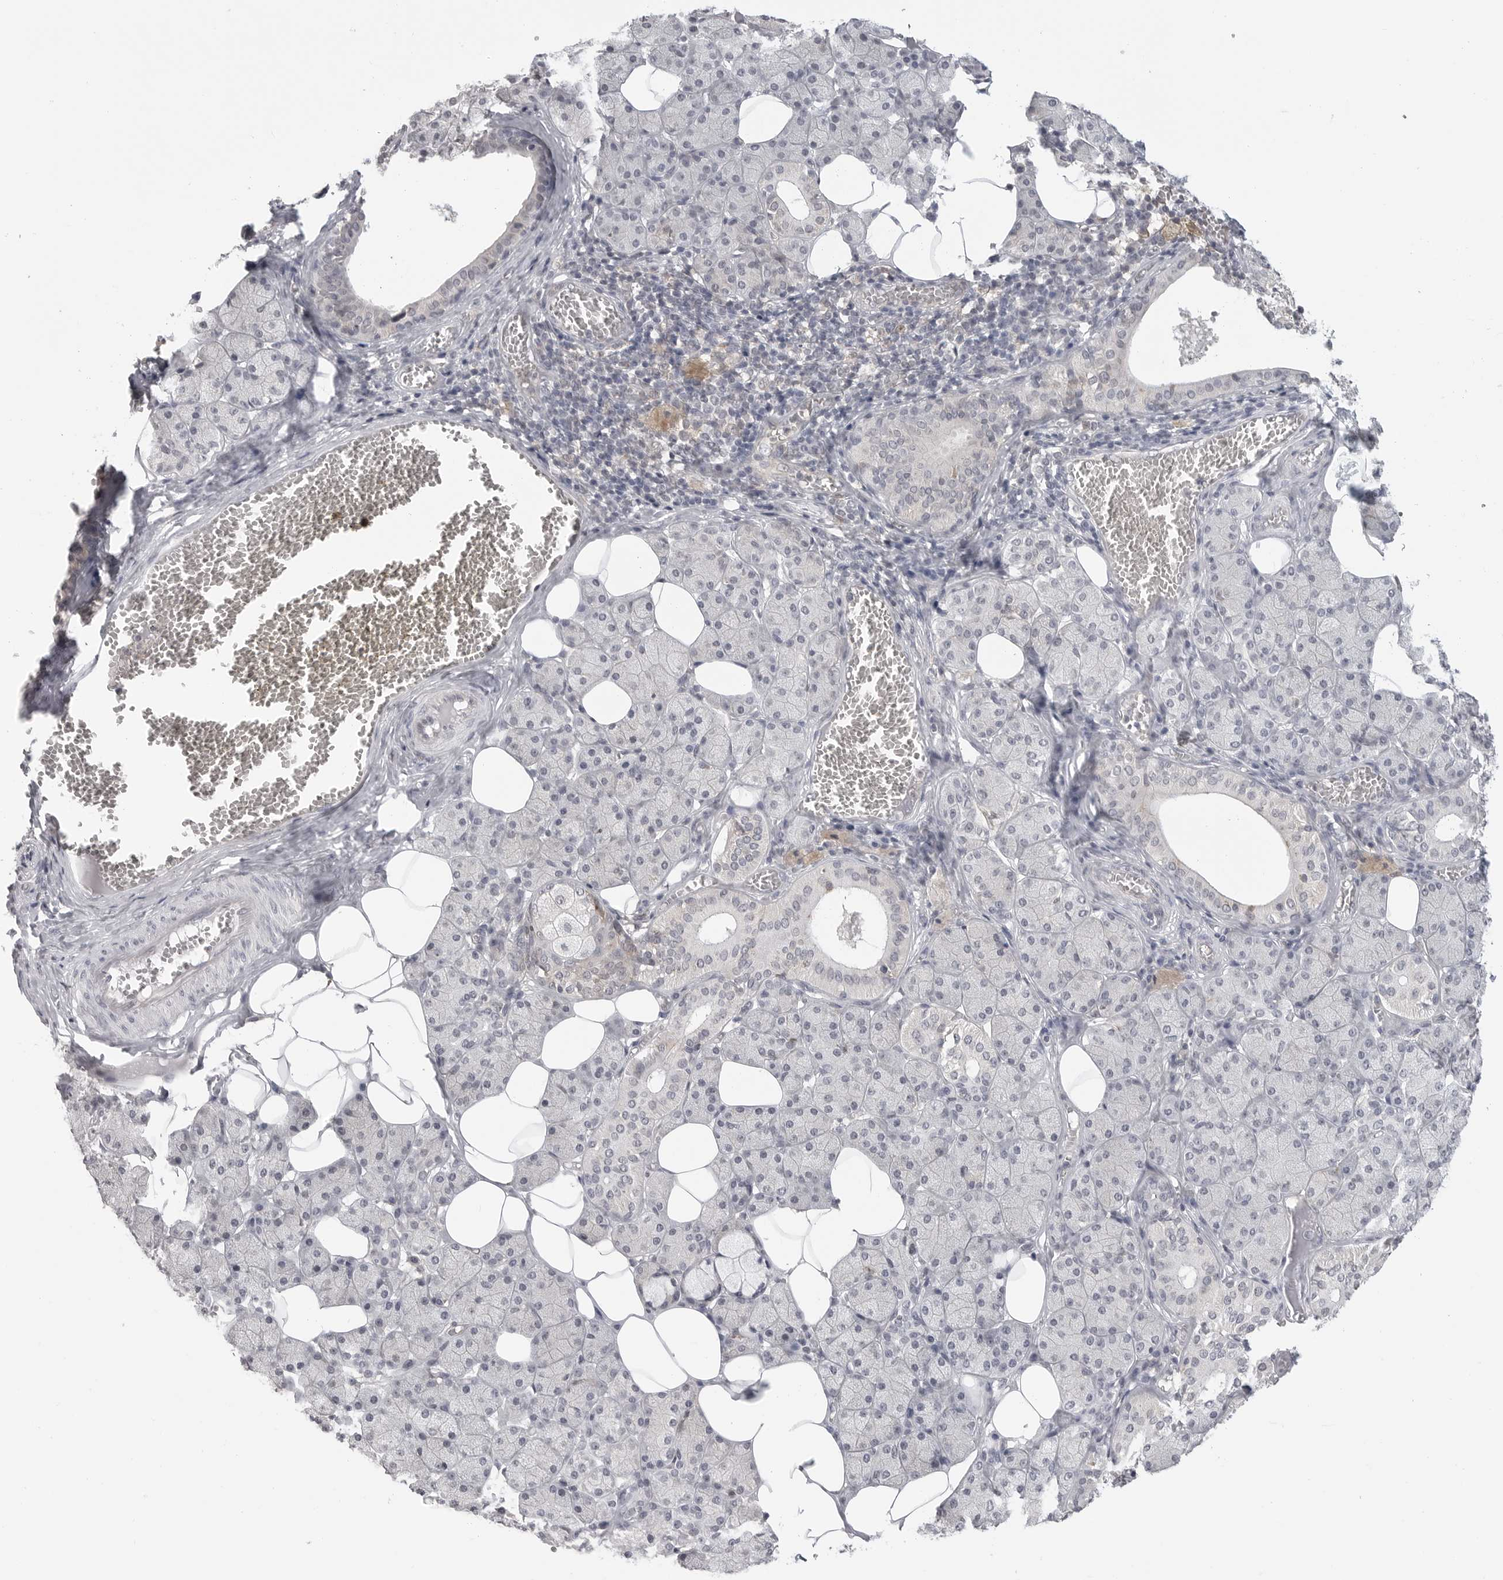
{"staining": {"intensity": "negative", "quantity": "none", "location": "none"}, "tissue": "salivary gland", "cell_type": "Glandular cells", "image_type": "normal", "snomed": [{"axis": "morphology", "description": "Normal tissue, NOS"}, {"axis": "topography", "description": "Salivary gland"}], "caption": "High power microscopy photomicrograph of an immunohistochemistry photomicrograph of unremarkable salivary gland, revealing no significant expression in glandular cells.", "gene": "IFNGR1", "patient": {"sex": "female", "age": 33}}